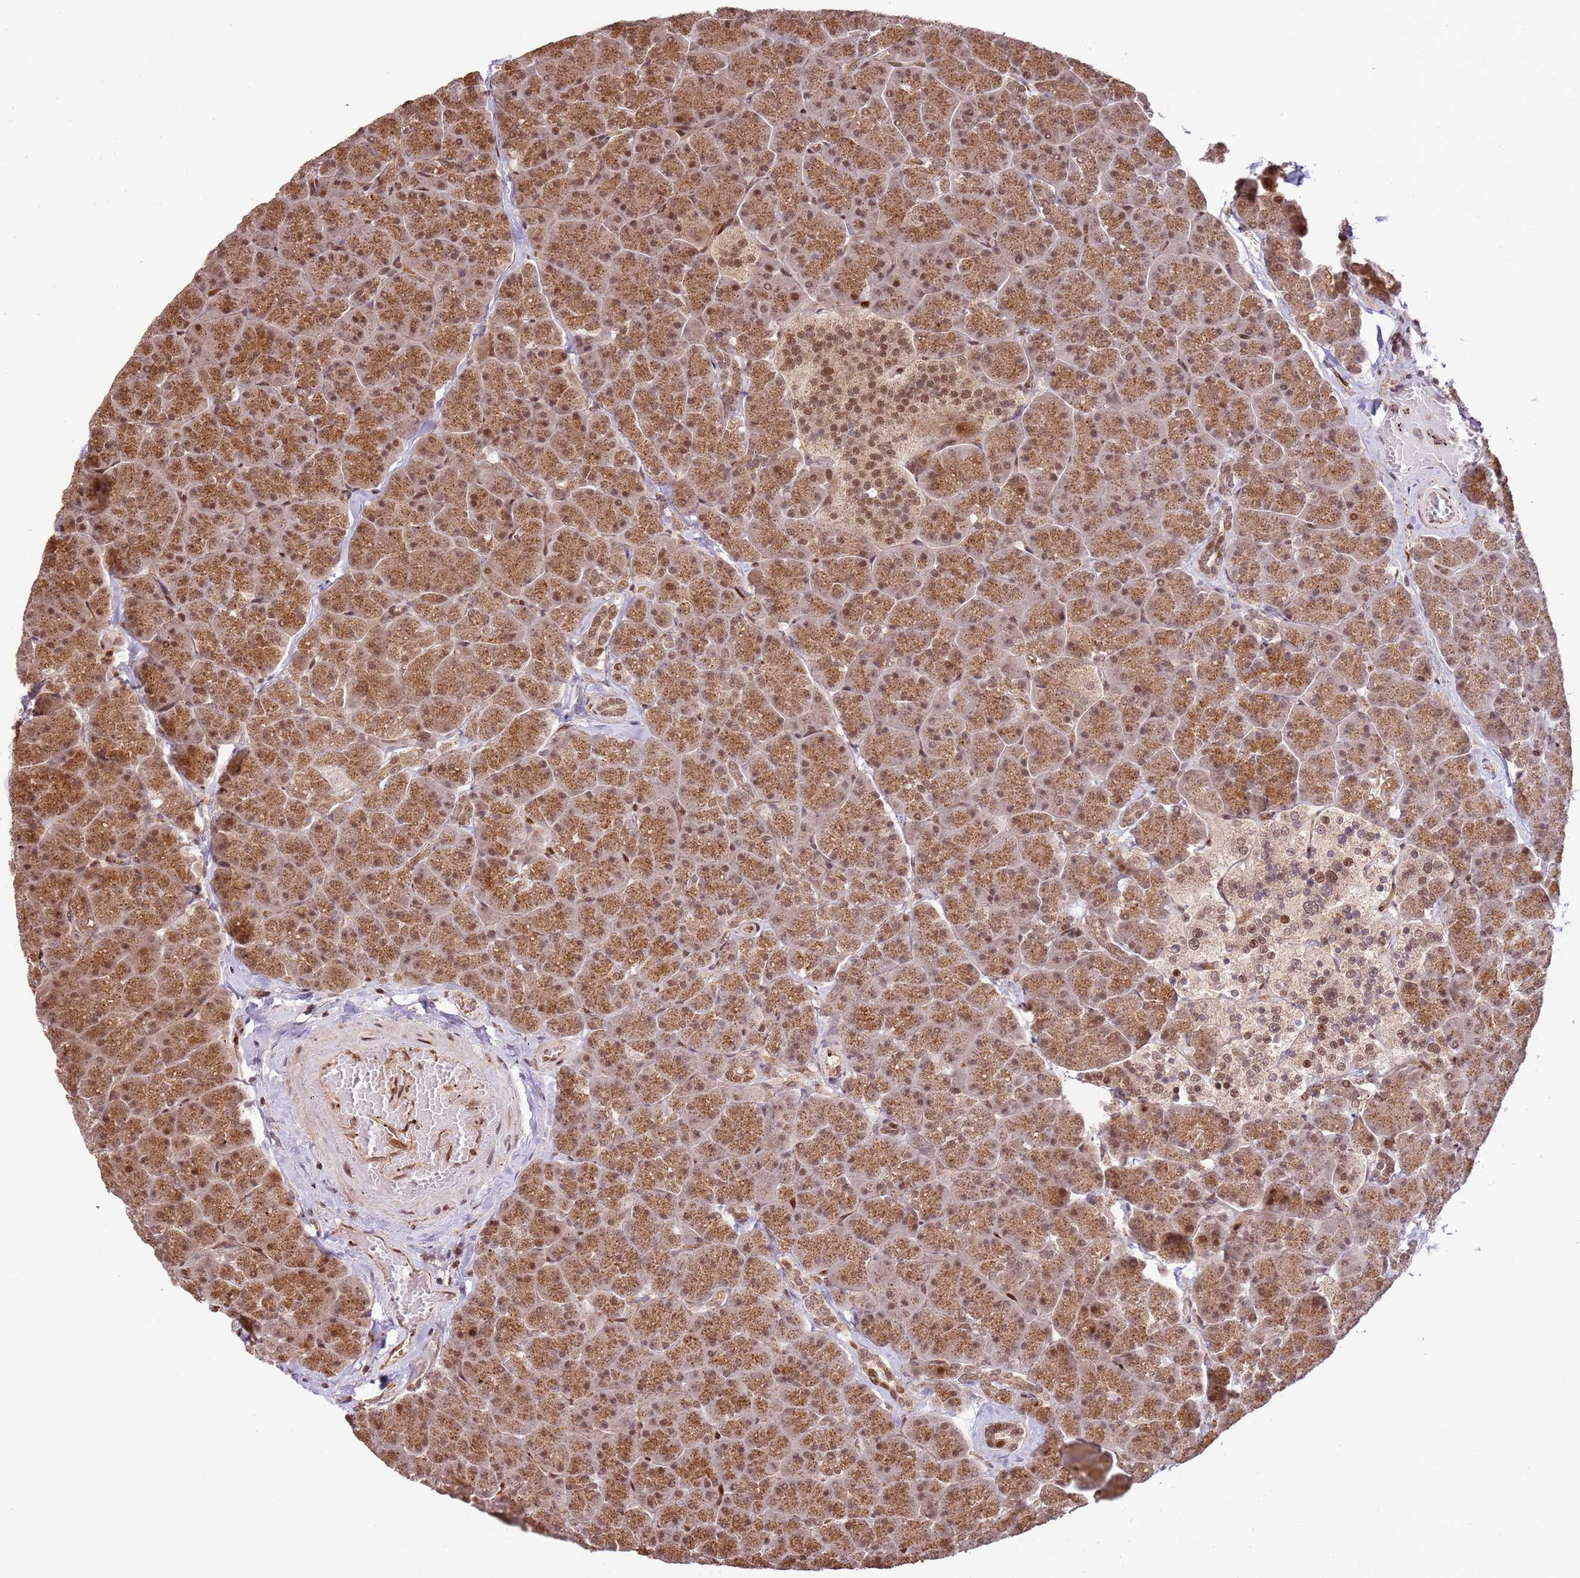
{"staining": {"intensity": "strong", "quantity": ">75%", "location": "cytoplasmic/membranous,nuclear"}, "tissue": "pancreas", "cell_type": "Exocrine glandular cells", "image_type": "normal", "snomed": [{"axis": "morphology", "description": "Normal tissue, NOS"}, {"axis": "topography", "description": "Pancreas"}, {"axis": "topography", "description": "Peripheral nerve tissue"}], "caption": "A high-resolution photomicrograph shows immunohistochemistry (IHC) staining of benign pancreas, which reveals strong cytoplasmic/membranous,nuclear staining in approximately >75% of exocrine glandular cells. (Brightfield microscopy of DAB IHC at high magnification).", "gene": "PEX14", "patient": {"sex": "male", "age": 54}}